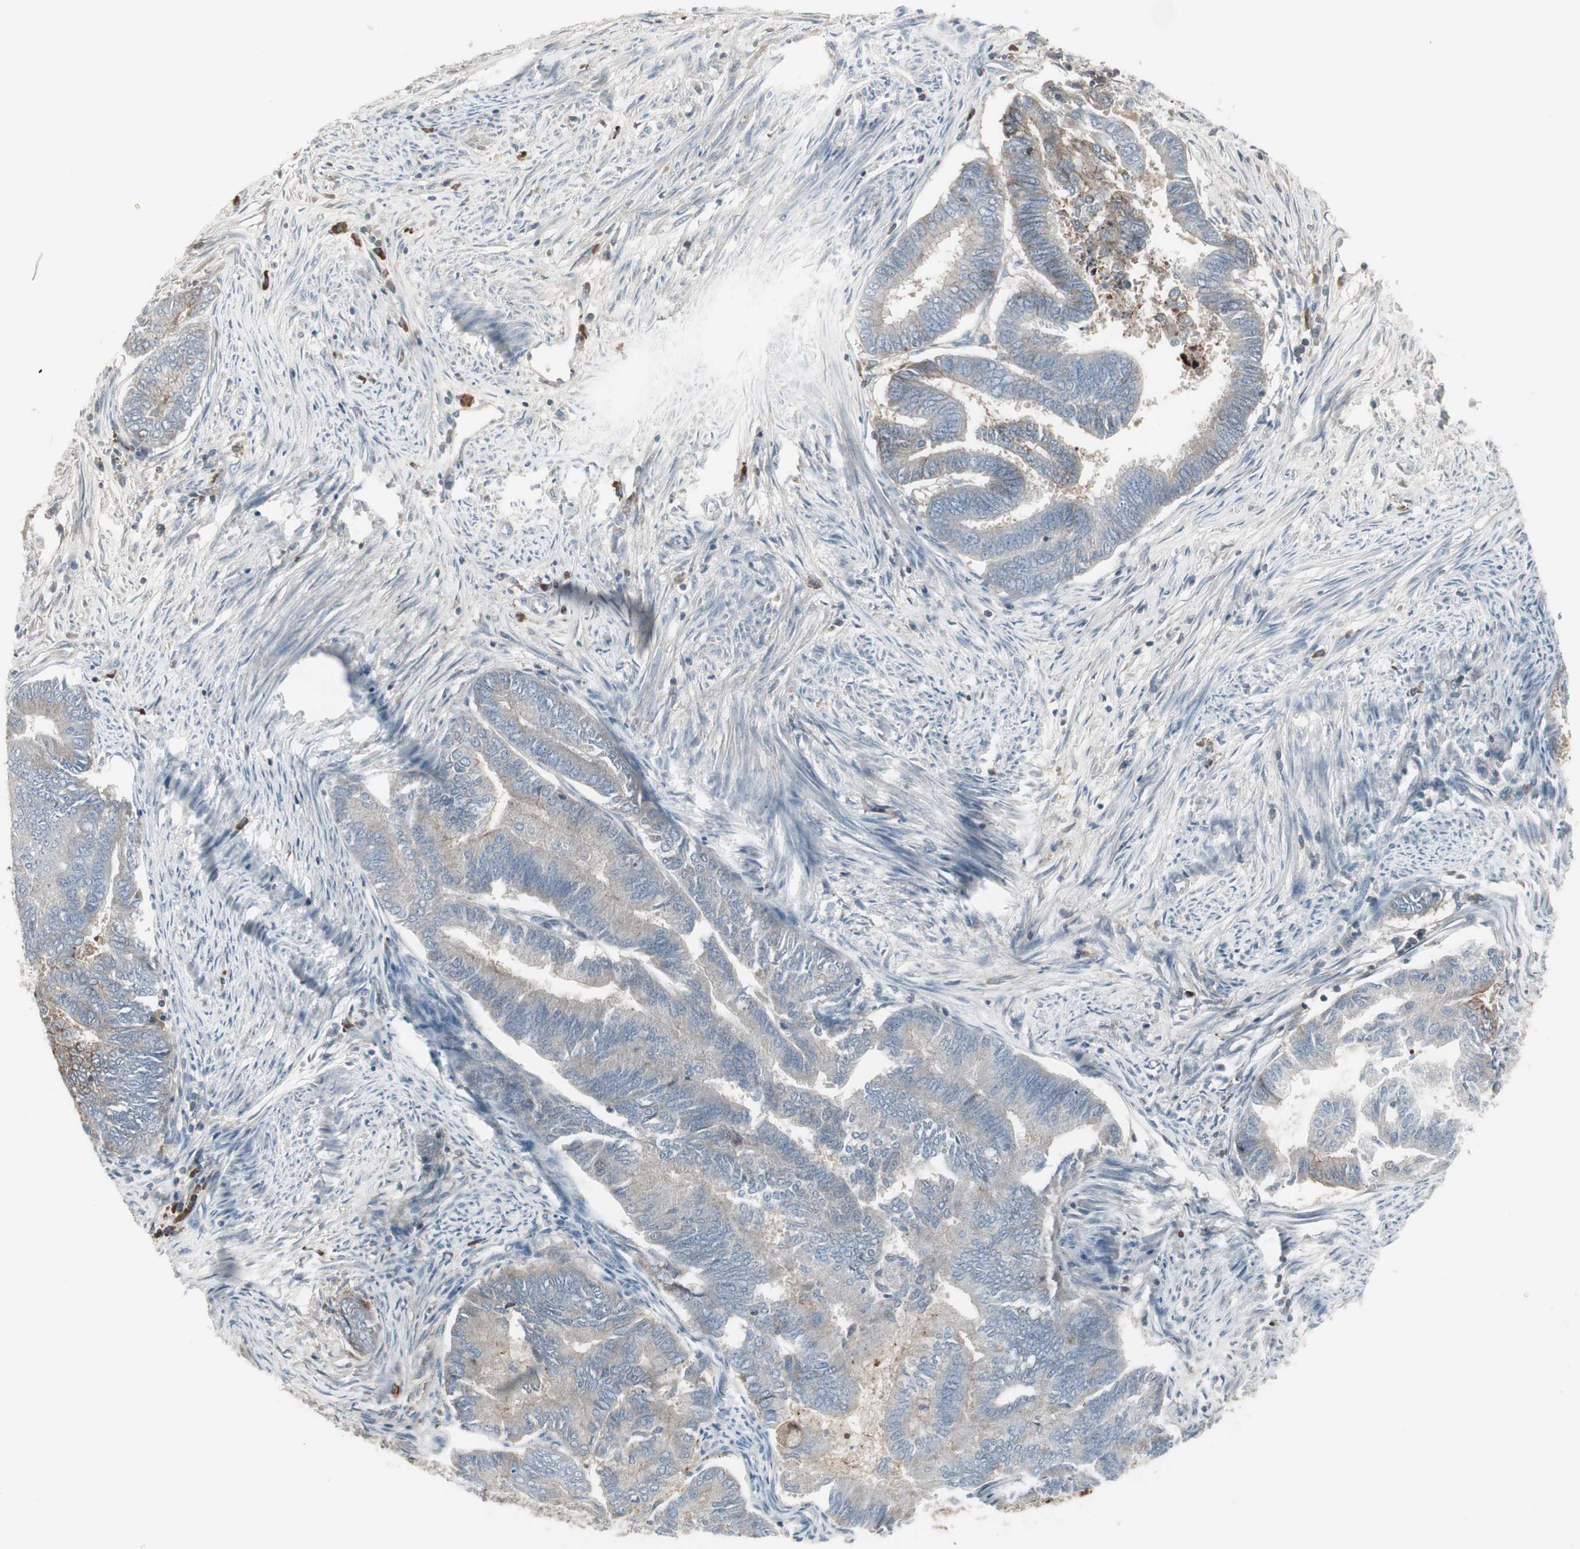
{"staining": {"intensity": "weak", "quantity": "25%-75%", "location": "cytoplasmic/membranous"}, "tissue": "endometrial cancer", "cell_type": "Tumor cells", "image_type": "cancer", "snomed": [{"axis": "morphology", "description": "Adenocarcinoma, NOS"}, {"axis": "topography", "description": "Endometrium"}], "caption": "High-power microscopy captured an IHC image of endometrial cancer (adenocarcinoma), revealing weak cytoplasmic/membranous positivity in about 25%-75% of tumor cells.", "gene": "ZSCAN32", "patient": {"sex": "female", "age": 86}}